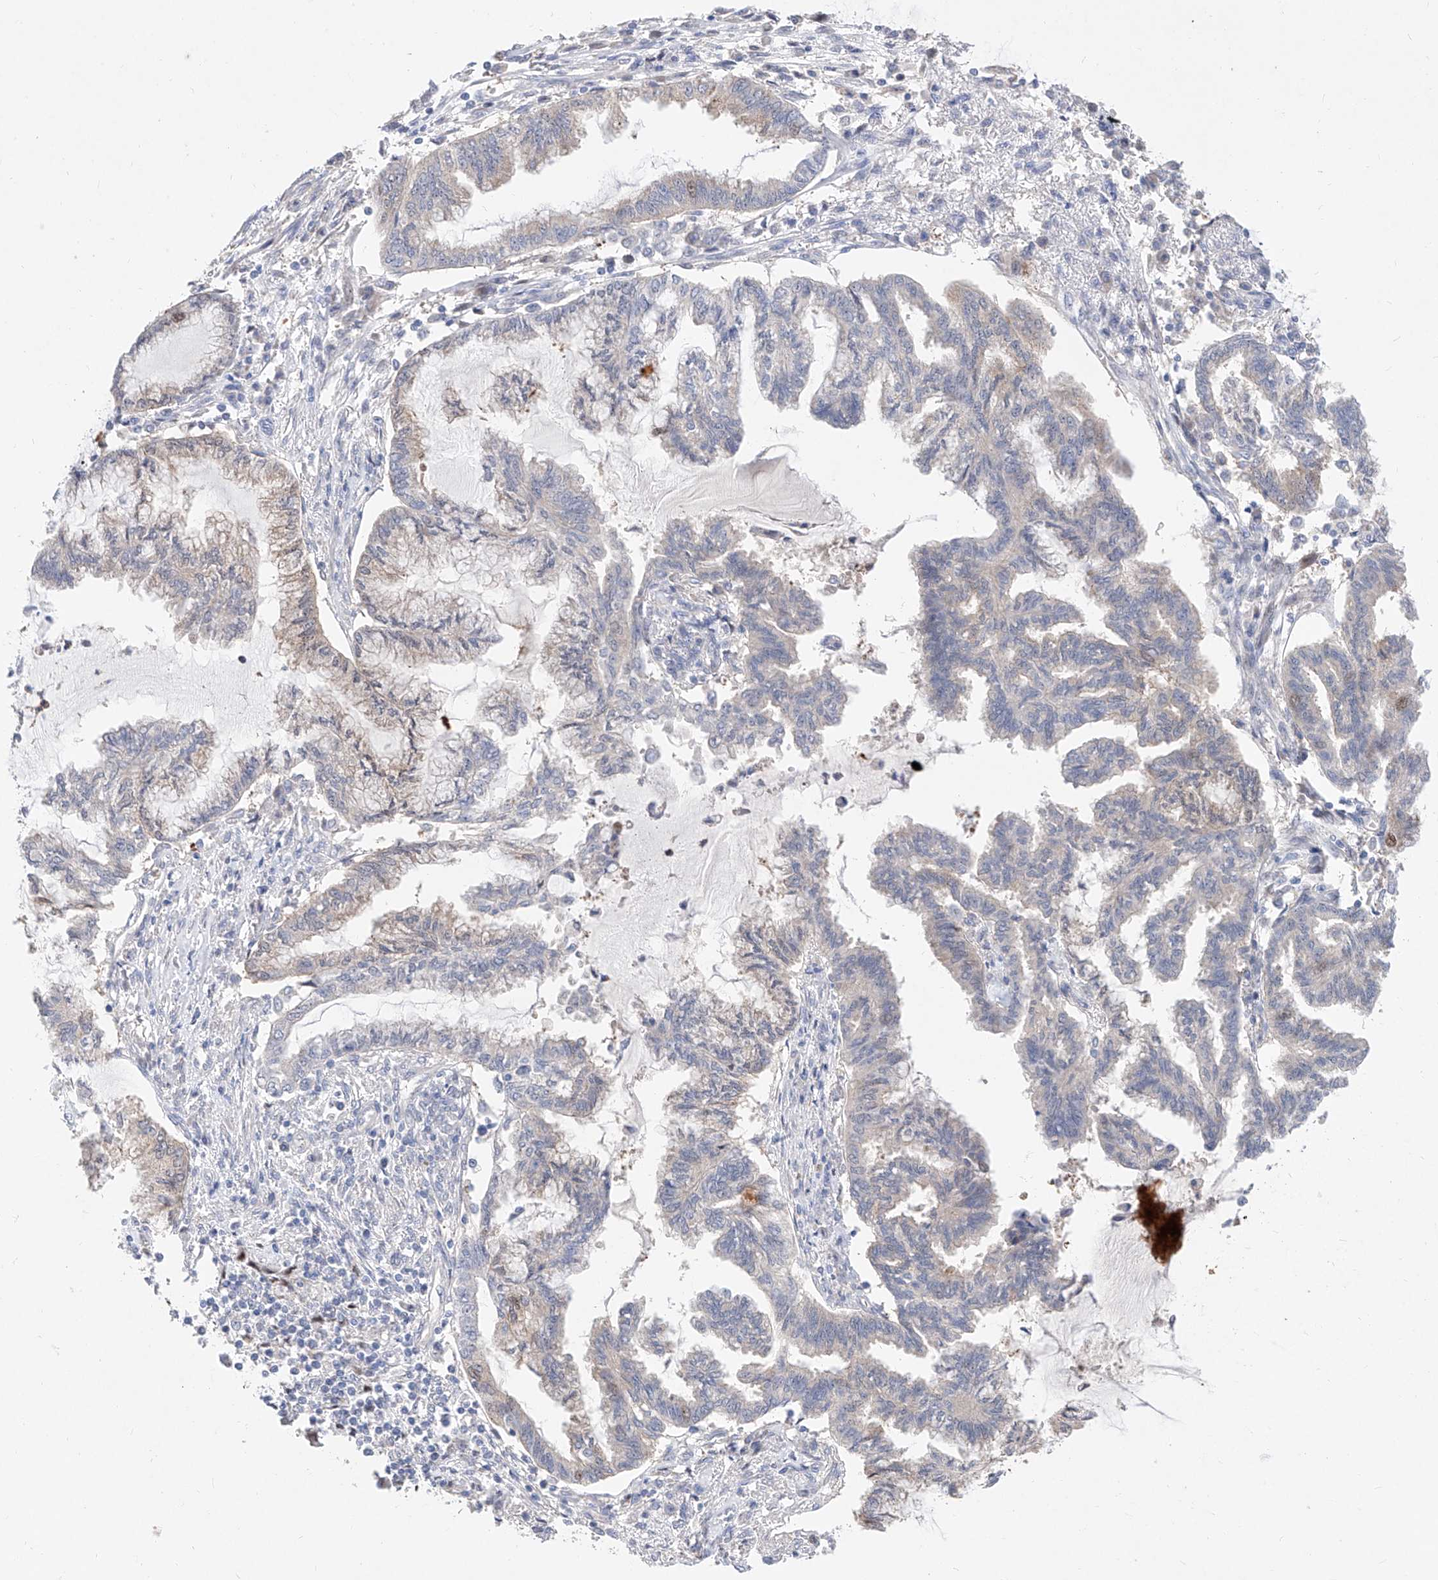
{"staining": {"intensity": "negative", "quantity": "none", "location": "none"}, "tissue": "endometrial cancer", "cell_type": "Tumor cells", "image_type": "cancer", "snomed": [{"axis": "morphology", "description": "Adenocarcinoma, NOS"}, {"axis": "topography", "description": "Endometrium"}], "caption": "Human endometrial cancer stained for a protein using immunohistochemistry reveals no expression in tumor cells.", "gene": "FUCA2", "patient": {"sex": "female", "age": 86}}